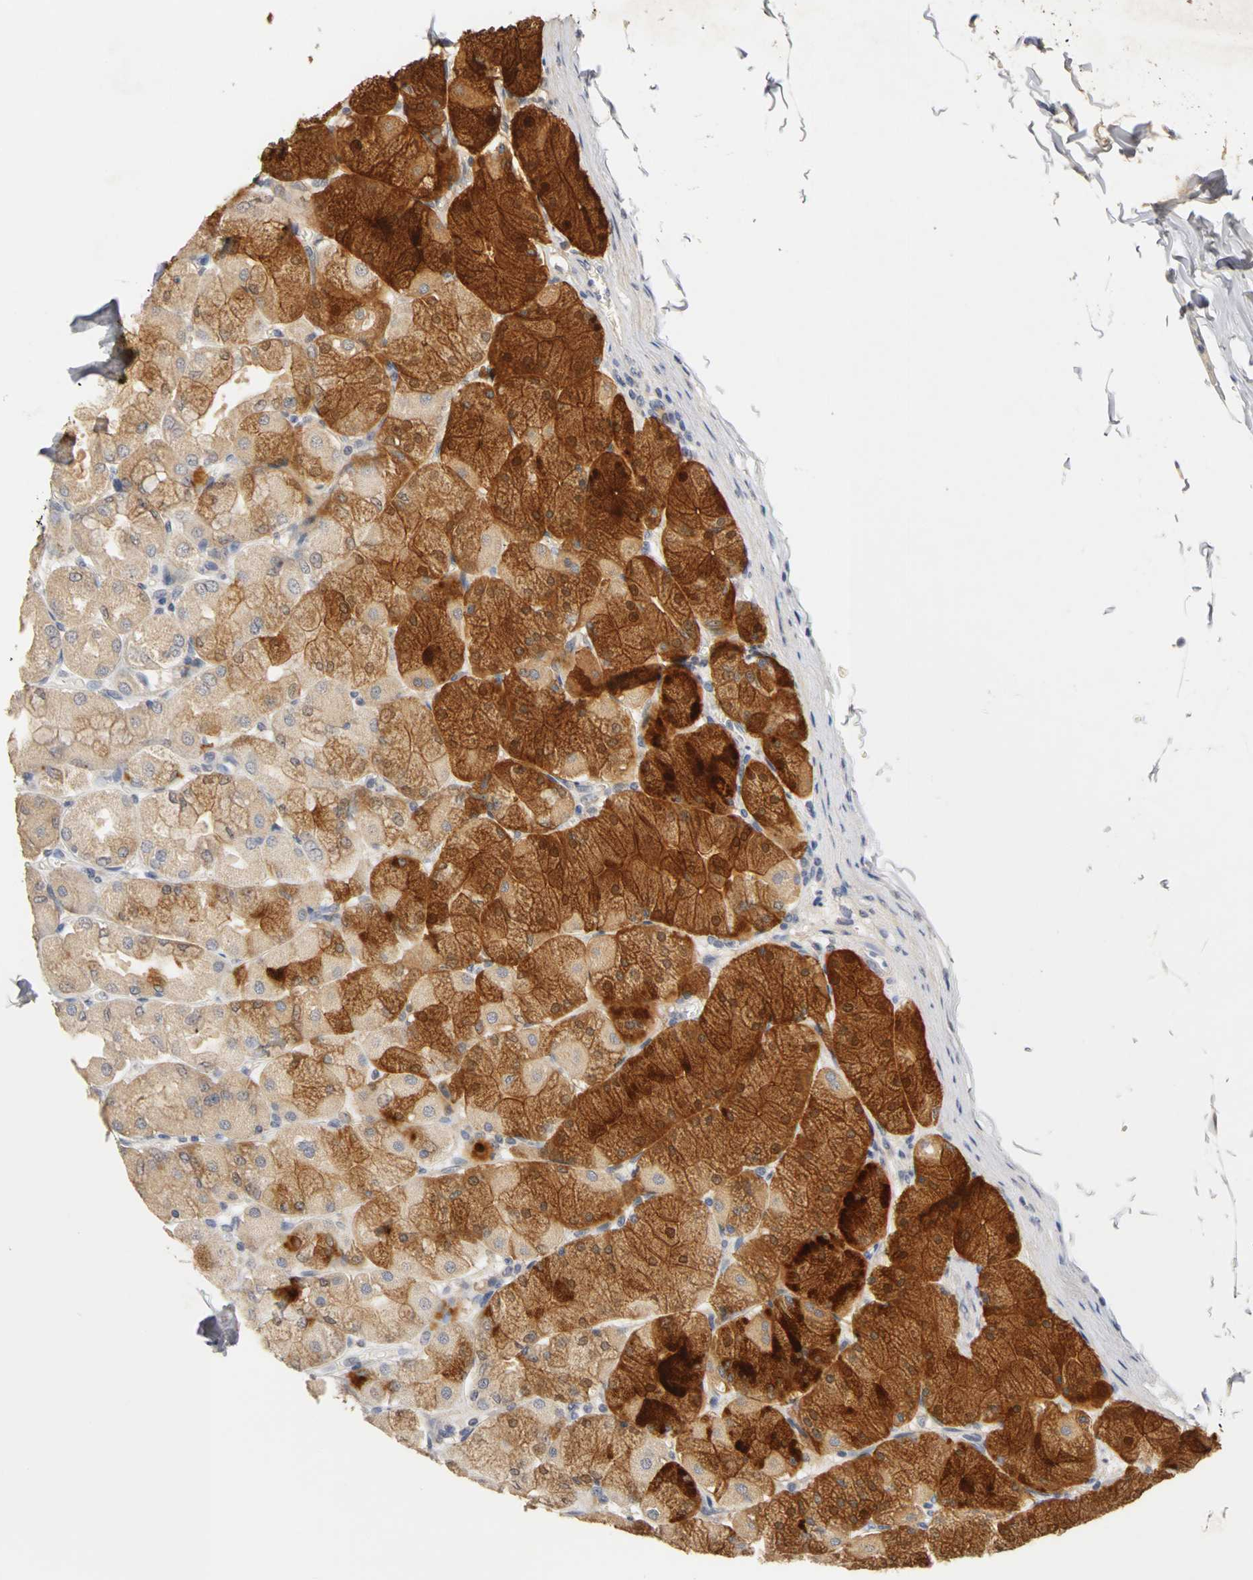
{"staining": {"intensity": "strong", "quantity": "25%-75%", "location": "cytoplasmic/membranous"}, "tissue": "stomach", "cell_type": "Glandular cells", "image_type": "normal", "snomed": [{"axis": "morphology", "description": "Normal tissue, NOS"}, {"axis": "topography", "description": "Stomach, upper"}], "caption": "Glandular cells show high levels of strong cytoplasmic/membranous expression in about 25%-75% of cells in benign stomach. Using DAB (3,3'-diaminobenzidine) (brown) and hematoxylin (blue) stains, captured at high magnification using brightfield microscopy.", "gene": "PGR", "patient": {"sex": "female", "age": 56}}